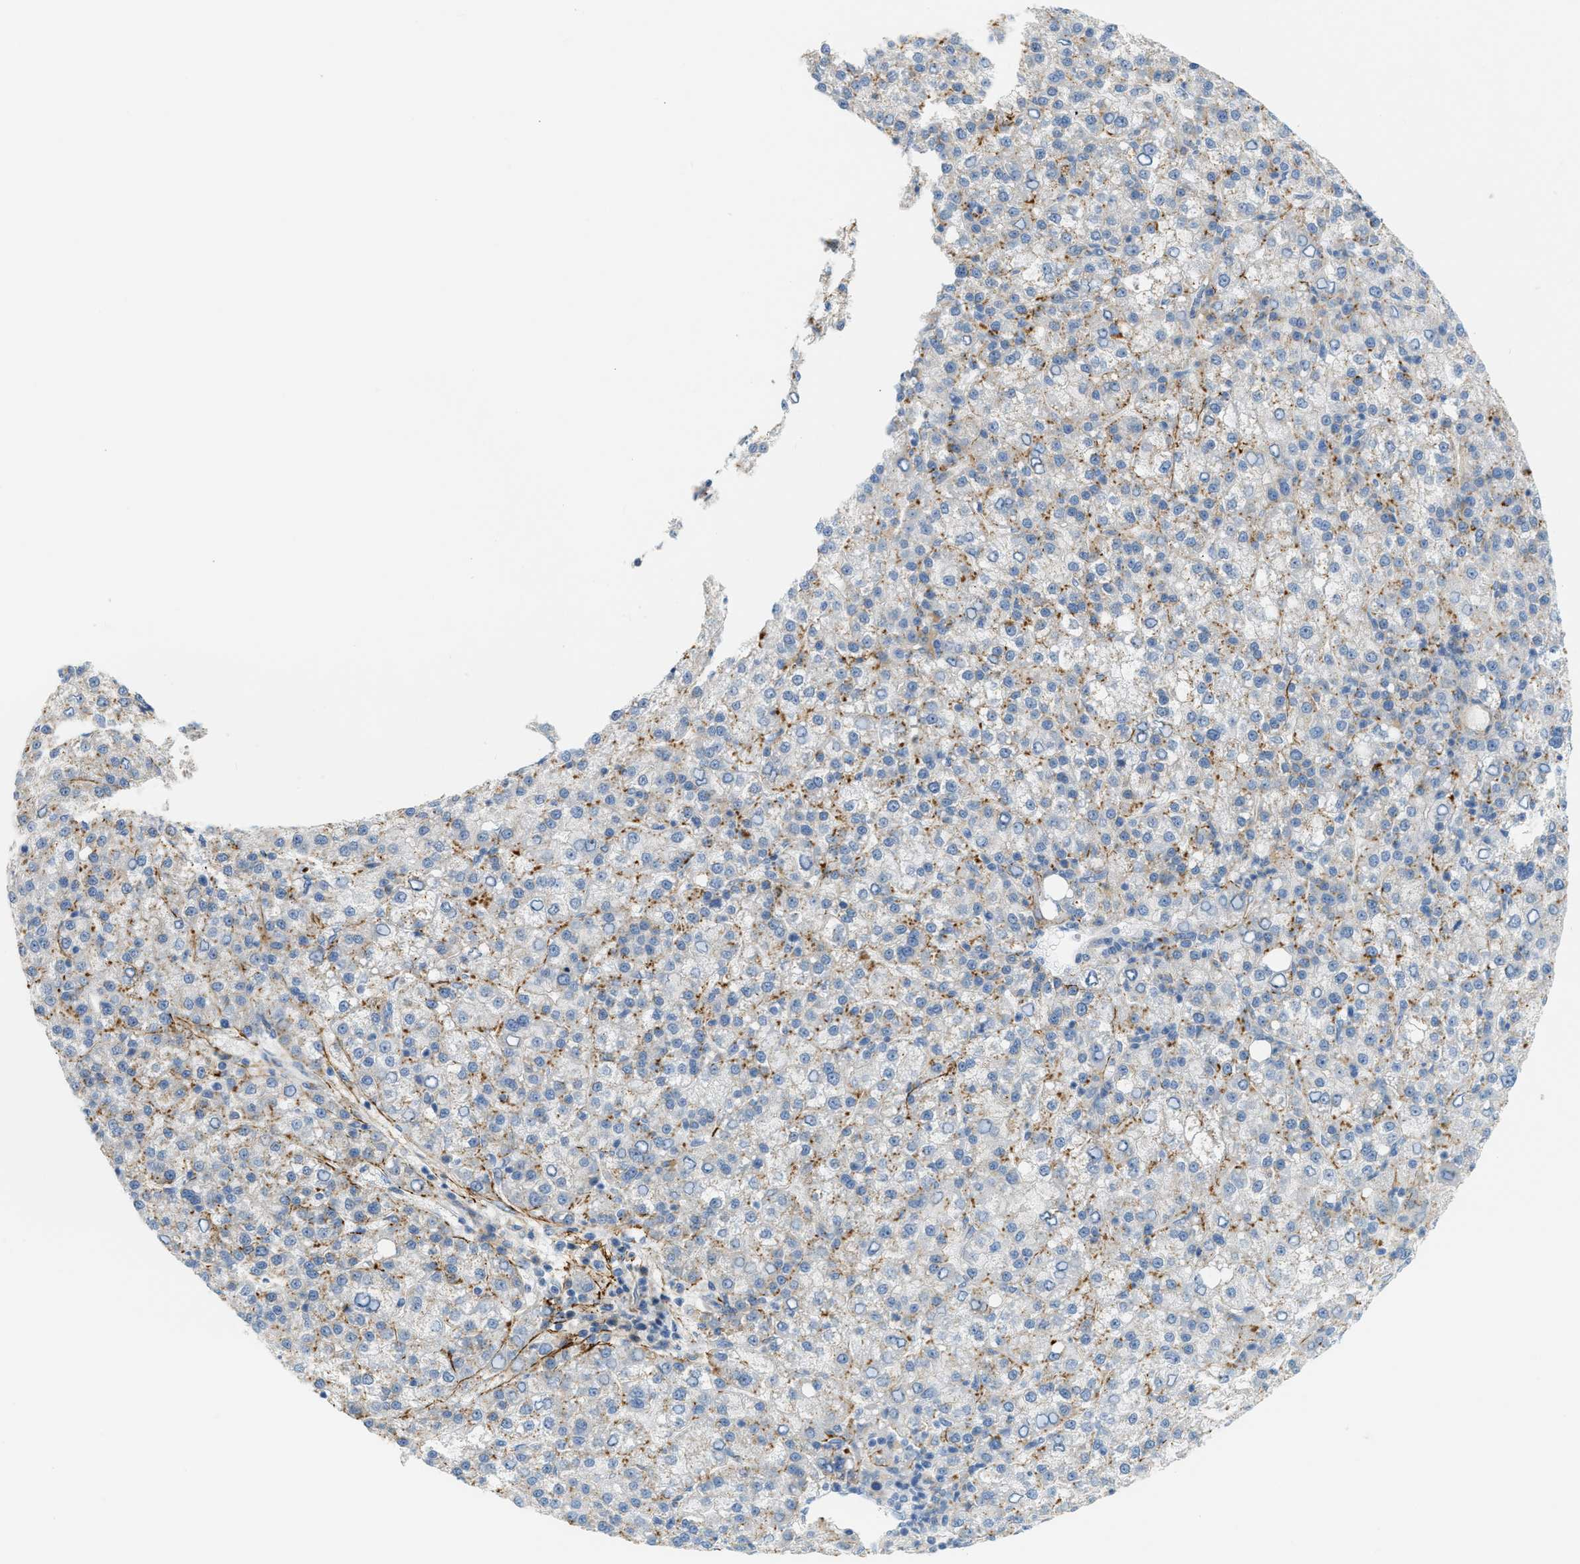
{"staining": {"intensity": "weak", "quantity": "25%-75%", "location": "cytoplasmic/membranous"}, "tissue": "liver cancer", "cell_type": "Tumor cells", "image_type": "cancer", "snomed": [{"axis": "morphology", "description": "Carcinoma, Hepatocellular, NOS"}, {"axis": "topography", "description": "Liver"}], "caption": "Protein analysis of hepatocellular carcinoma (liver) tissue shows weak cytoplasmic/membranous positivity in approximately 25%-75% of tumor cells.", "gene": "LMBRD1", "patient": {"sex": "female", "age": 58}}